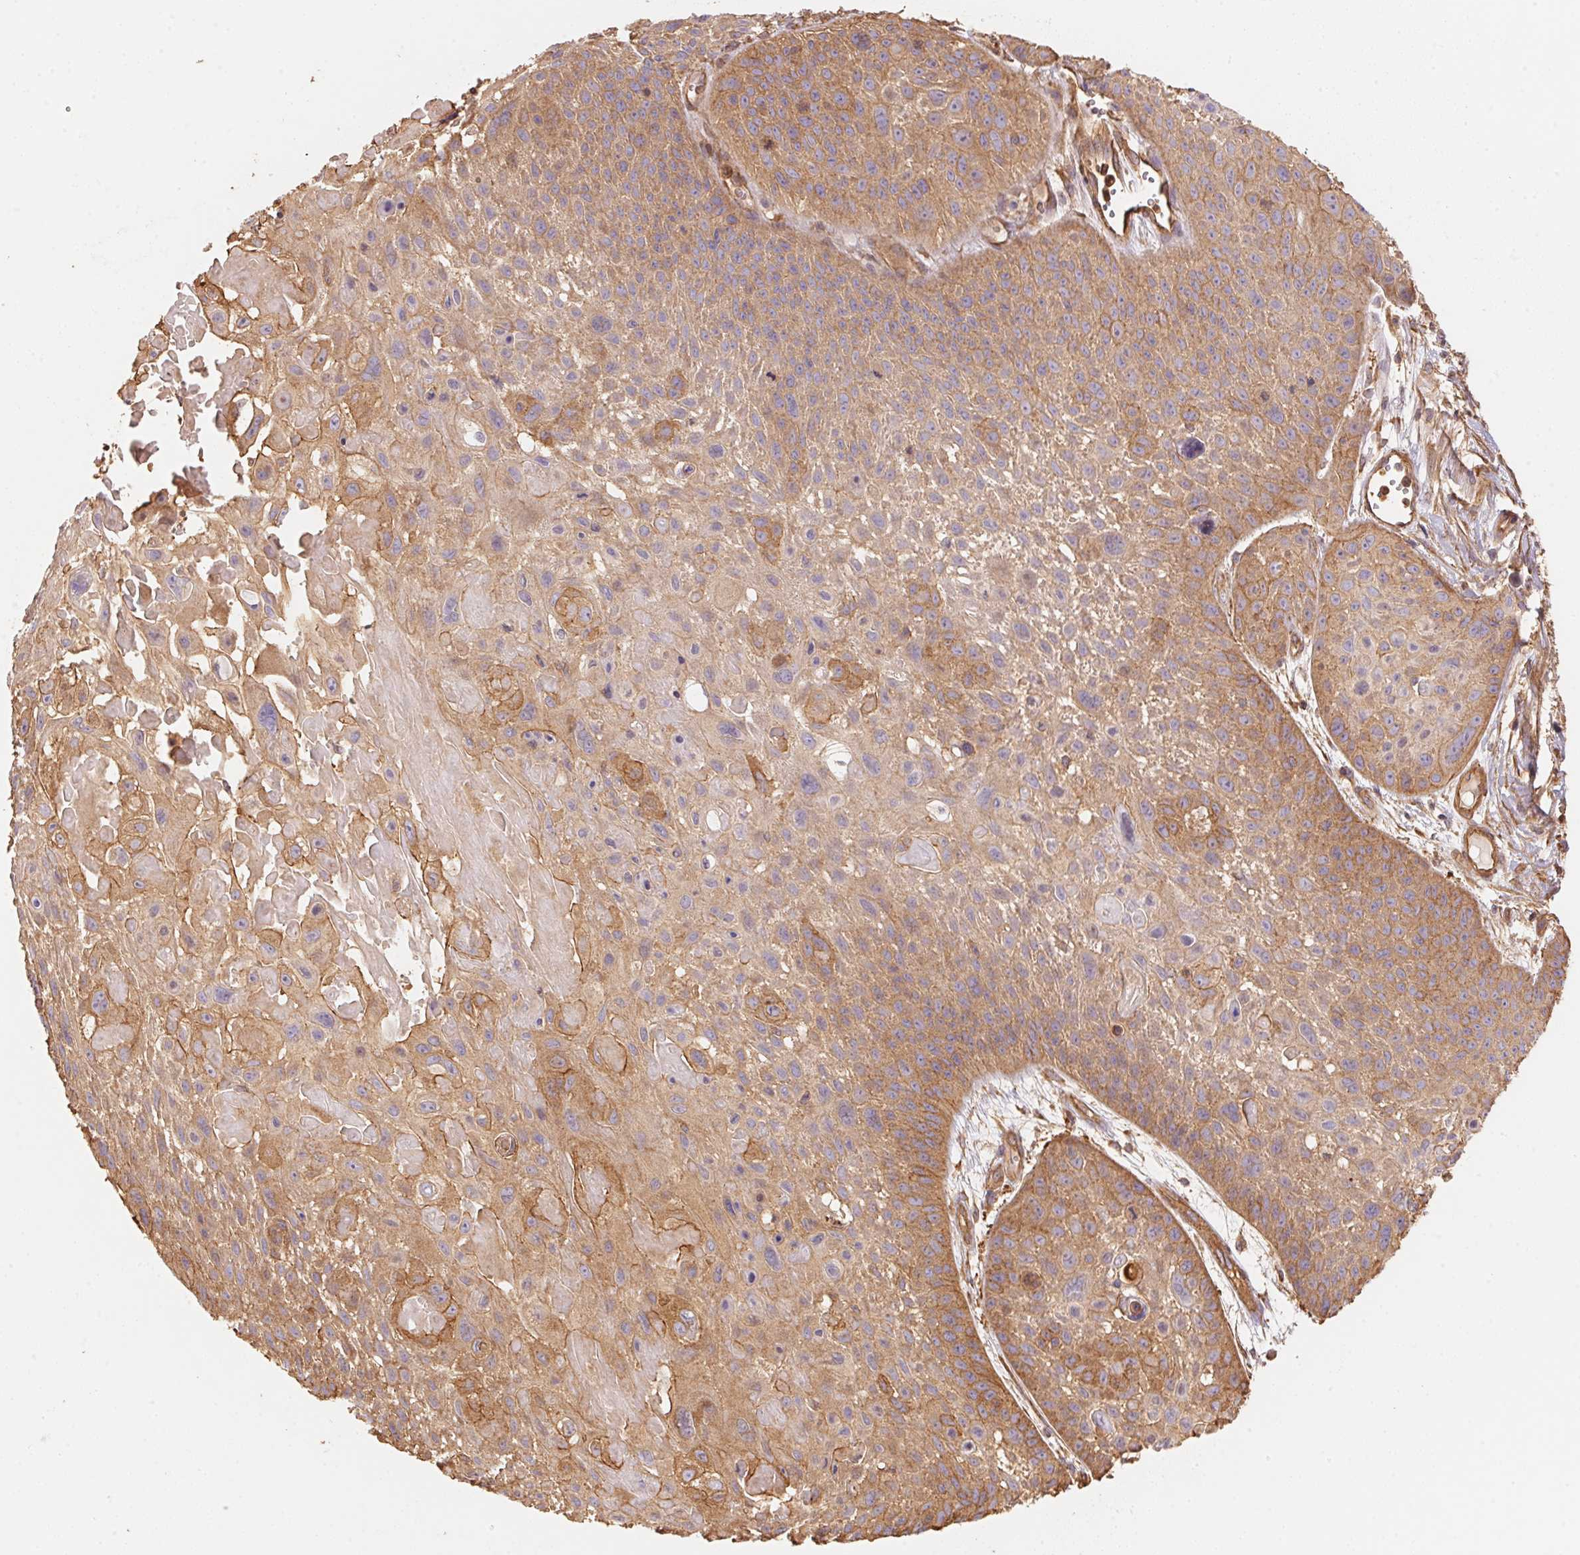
{"staining": {"intensity": "moderate", "quantity": ">75%", "location": "cytoplasmic/membranous"}, "tissue": "skin cancer", "cell_type": "Tumor cells", "image_type": "cancer", "snomed": [{"axis": "morphology", "description": "Squamous cell carcinoma, NOS"}, {"axis": "topography", "description": "Skin"}, {"axis": "topography", "description": "Anal"}], "caption": "IHC staining of skin cancer (squamous cell carcinoma), which displays medium levels of moderate cytoplasmic/membranous expression in approximately >75% of tumor cells indicating moderate cytoplasmic/membranous protein positivity. The staining was performed using DAB (brown) for protein detection and nuclei were counterstained in hematoxylin (blue).", "gene": "FRAS1", "patient": {"sex": "female", "age": 75}}